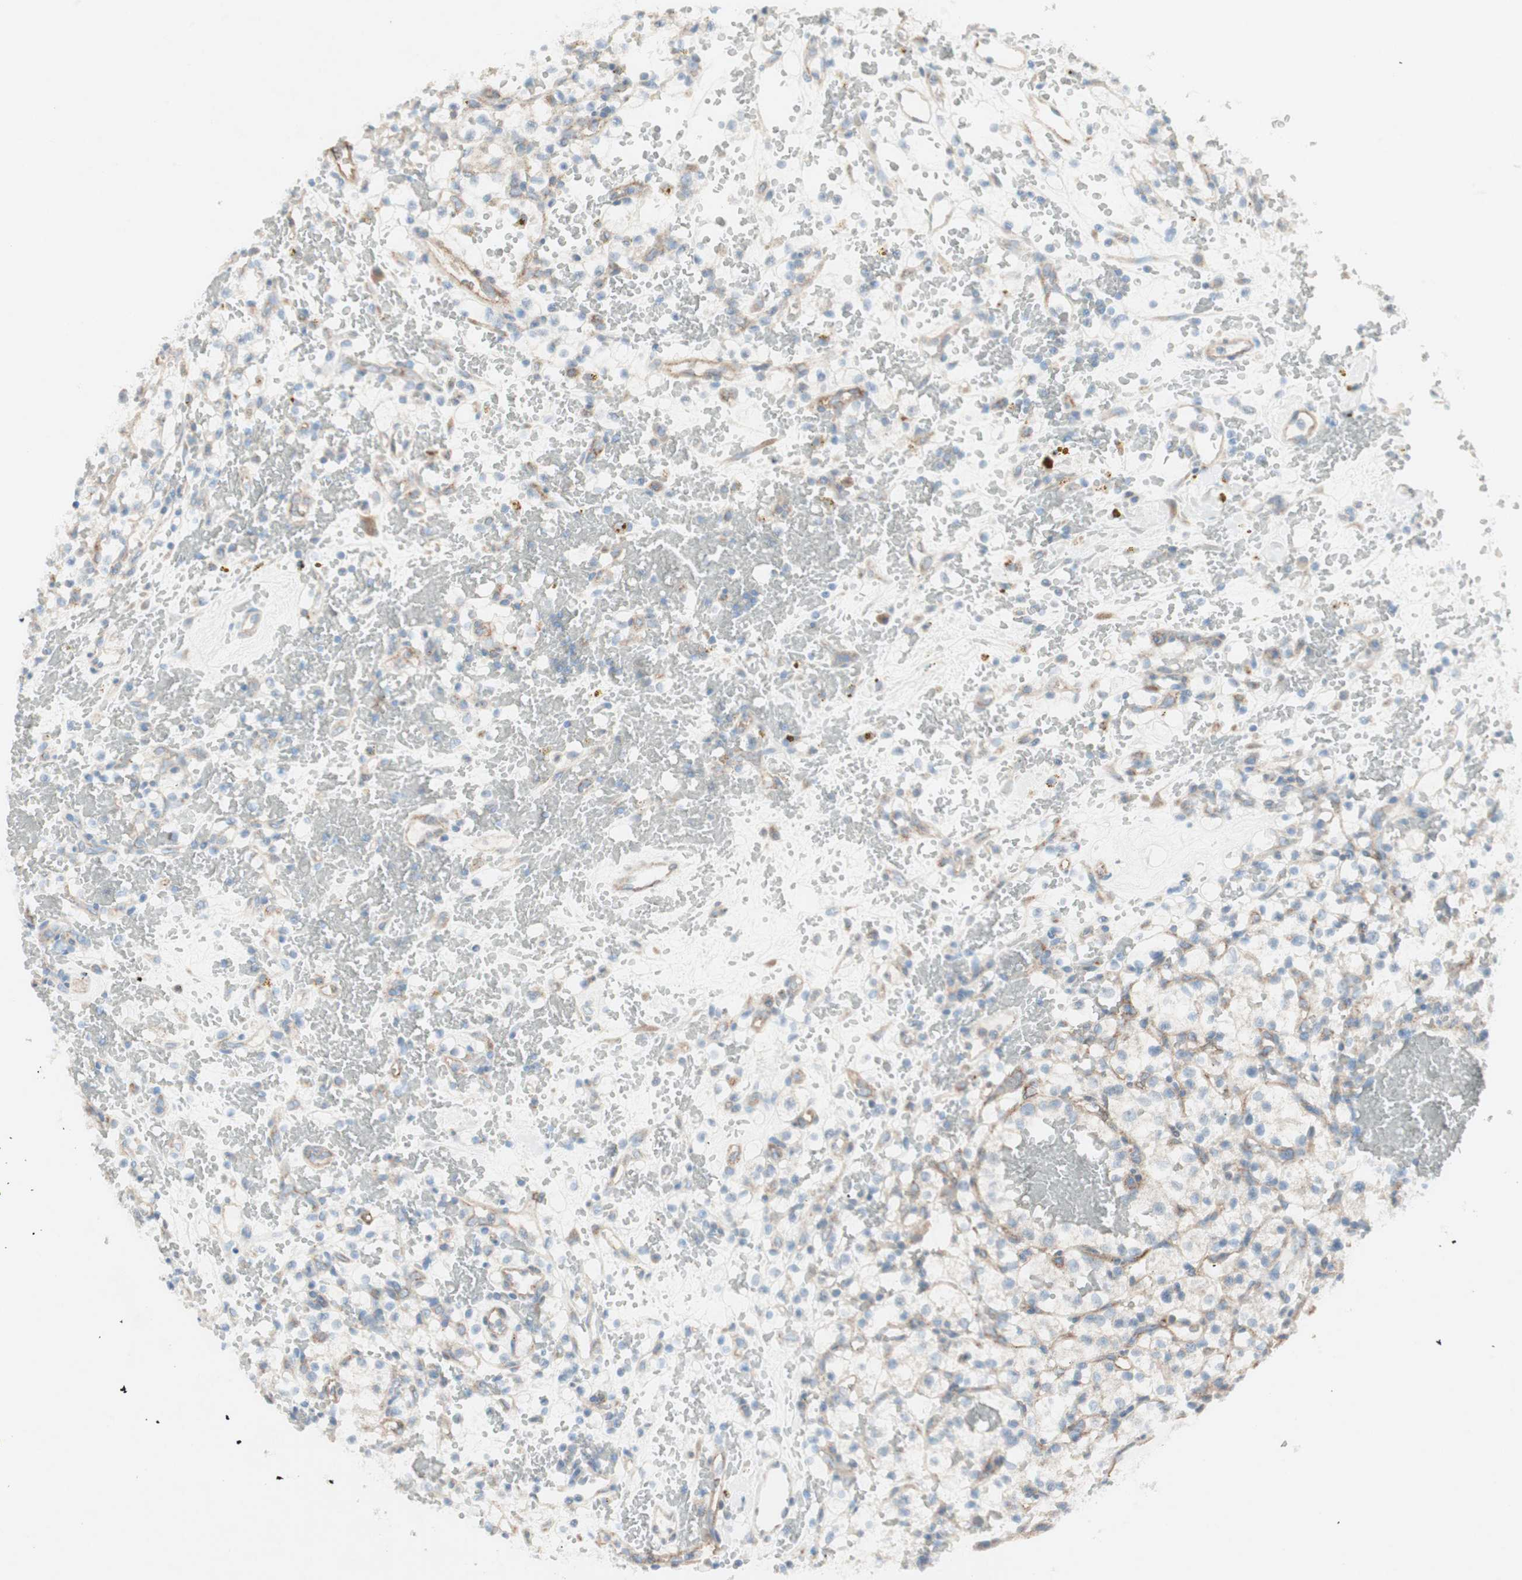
{"staining": {"intensity": "weak", "quantity": ">75%", "location": "cytoplasmic/membranous"}, "tissue": "renal cancer", "cell_type": "Tumor cells", "image_type": "cancer", "snomed": [{"axis": "morphology", "description": "Adenocarcinoma, NOS"}, {"axis": "topography", "description": "Kidney"}], "caption": "This histopathology image reveals IHC staining of human renal cancer, with low weak cytoplasmic/membranous positivity in about >75% of tumor cells.", "gene": "CCL14", "patient": {"sex": "female", "age": 60}}